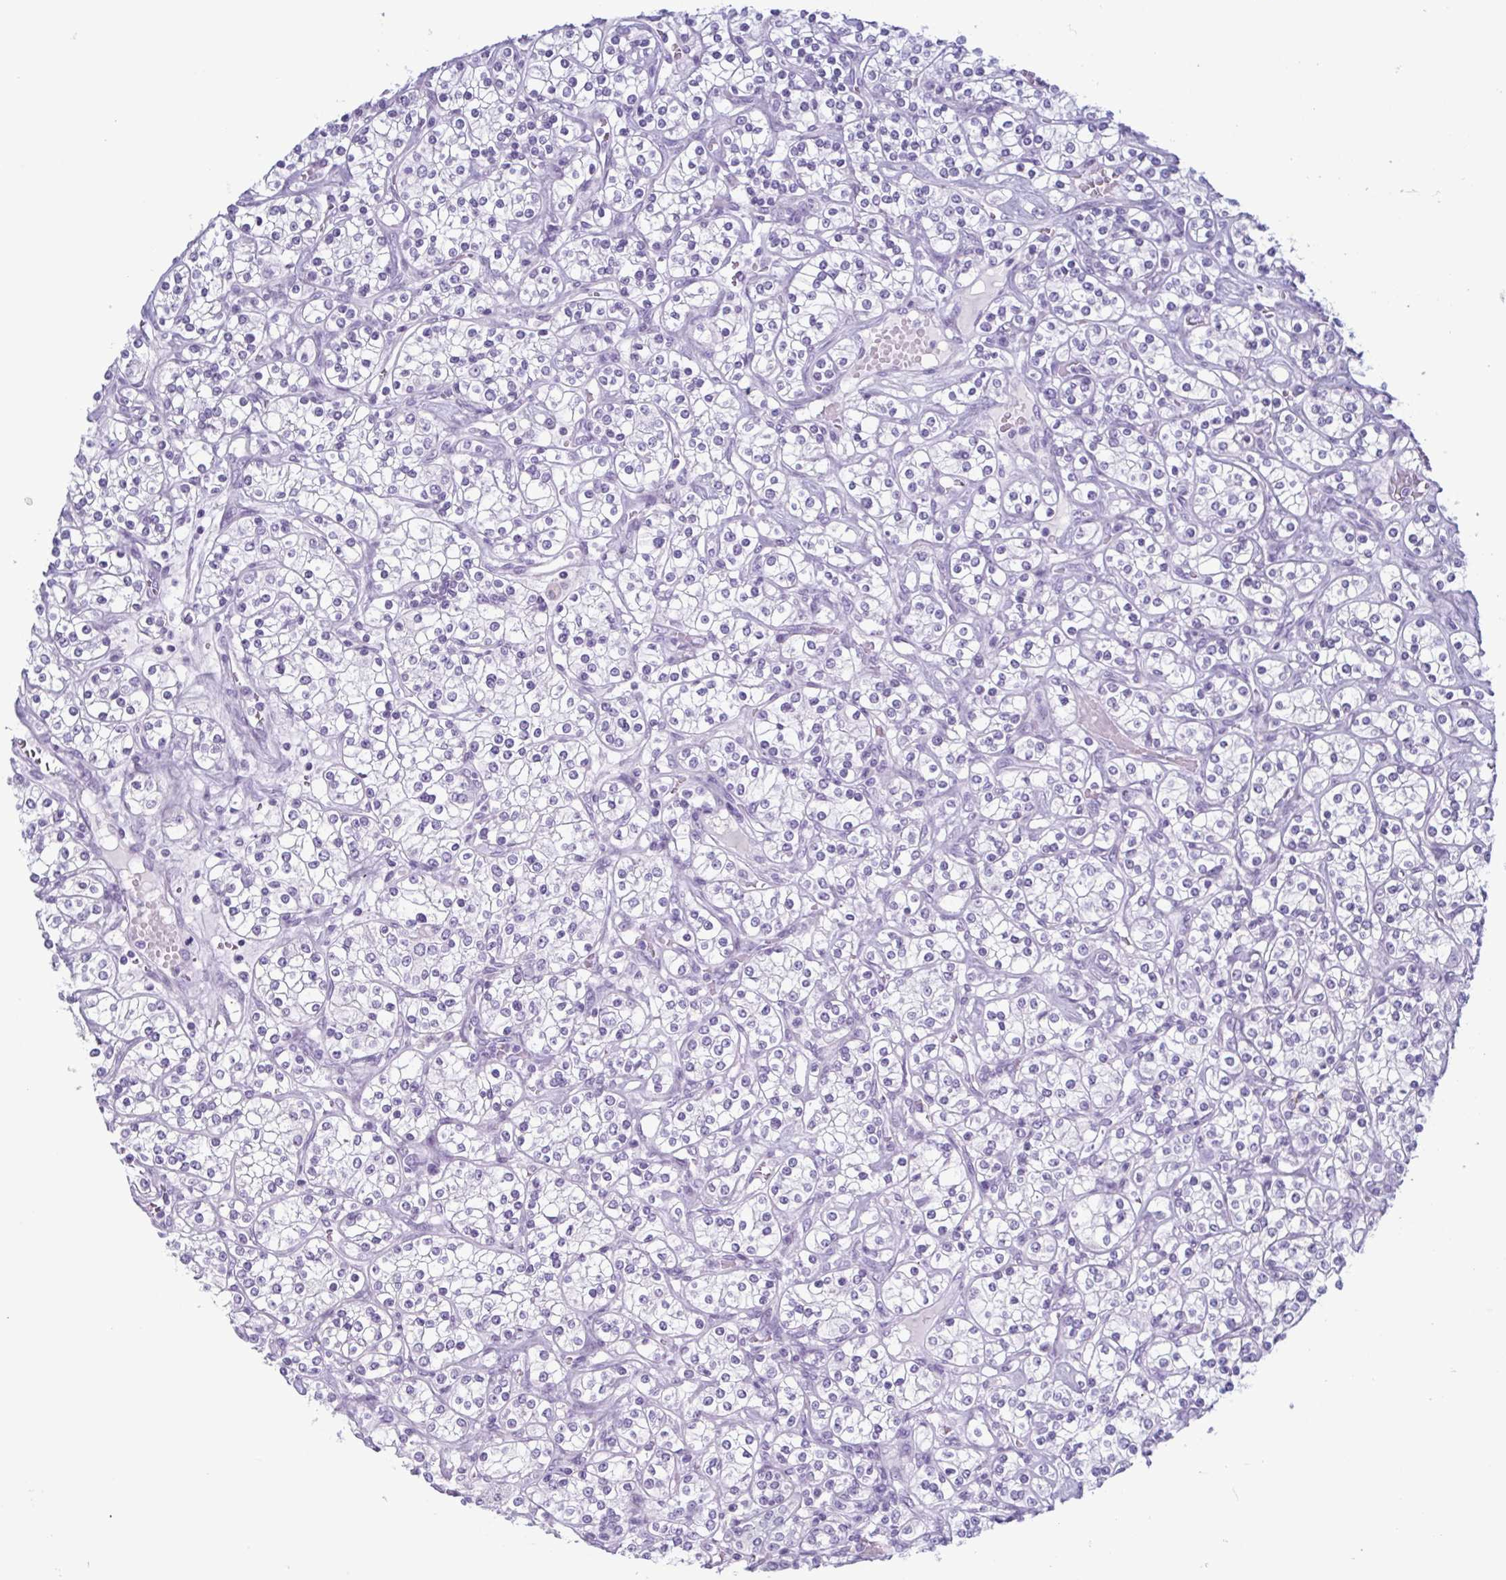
{"staining": {"intensity": "negative", "quantity": "none", "location": "none"}, "tissue": "renal cancer", "cell_type": "Tumor cells", "image_type": "cancer", "snomed": [{"axis": "morphology", "description": "Adenocarcinoma, NOS"}, {"axis": "topography", "description": "Kidney"}], "caption": "Protein analysis of renal cancer demonstrates no significant positivity in tumor cells. Nuclei are stained in blue.", "gene": "KRT10", "patient": {"sex": "male", "age": 77}}